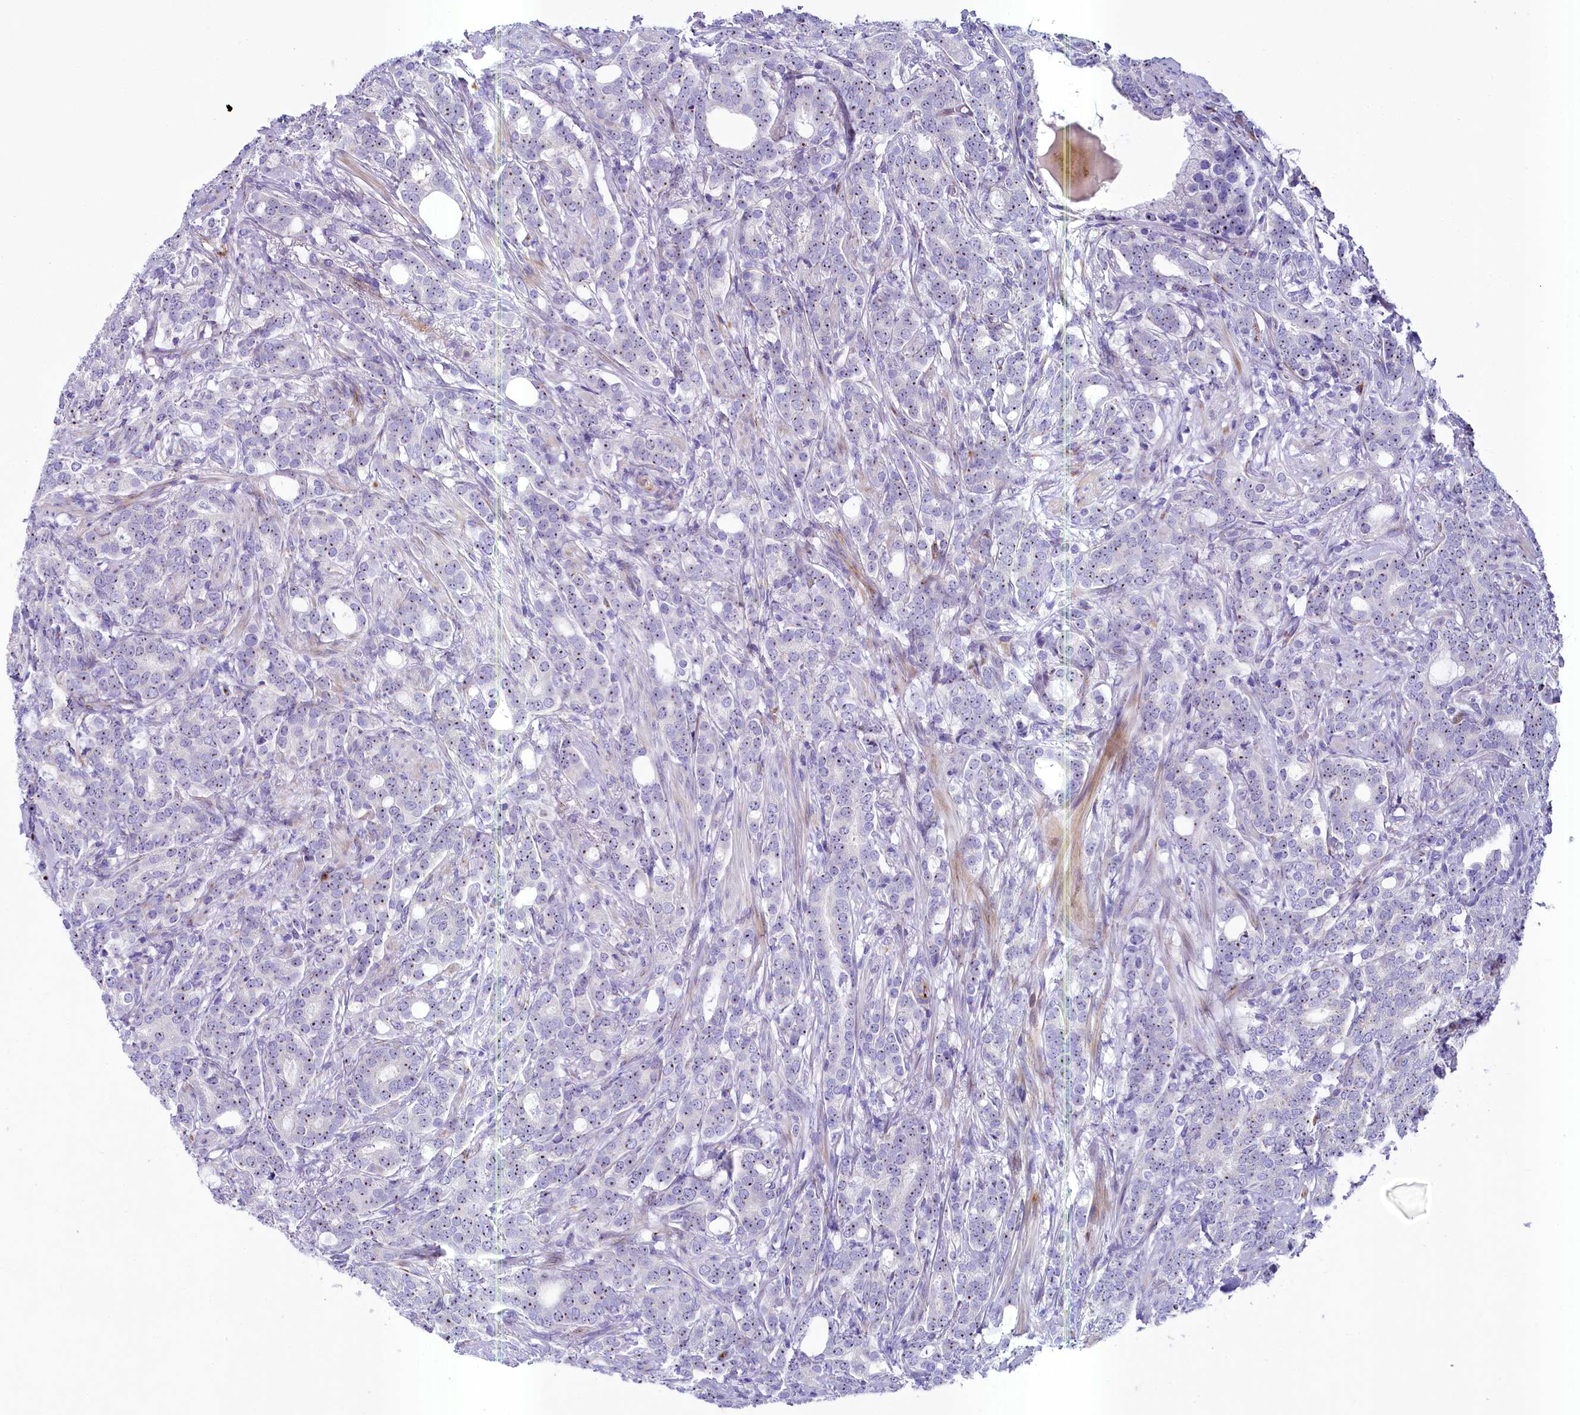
{"staining": {"intensity": "weak", "quantity": "25%-75%", "location": "nuclear"}, "tissue": "prostate cancer", "cell_type": "Tumor cells", "image_type": "cancer", "snomed": [{"axis": "morphology", "description": "Adenocarcinoma, Low grade"}, {"axis": "topography", "description": "Prostate"}], "caption": "Weak nuclear staining is seen in about 25%-75% of tumor cells in low-grade adenocarcinoma (prostate). (Brightfield microscopy of DAB IHC at high magnification).", "gene": "SH3TC2", "patient": {"sex": "male", "age": 71}}